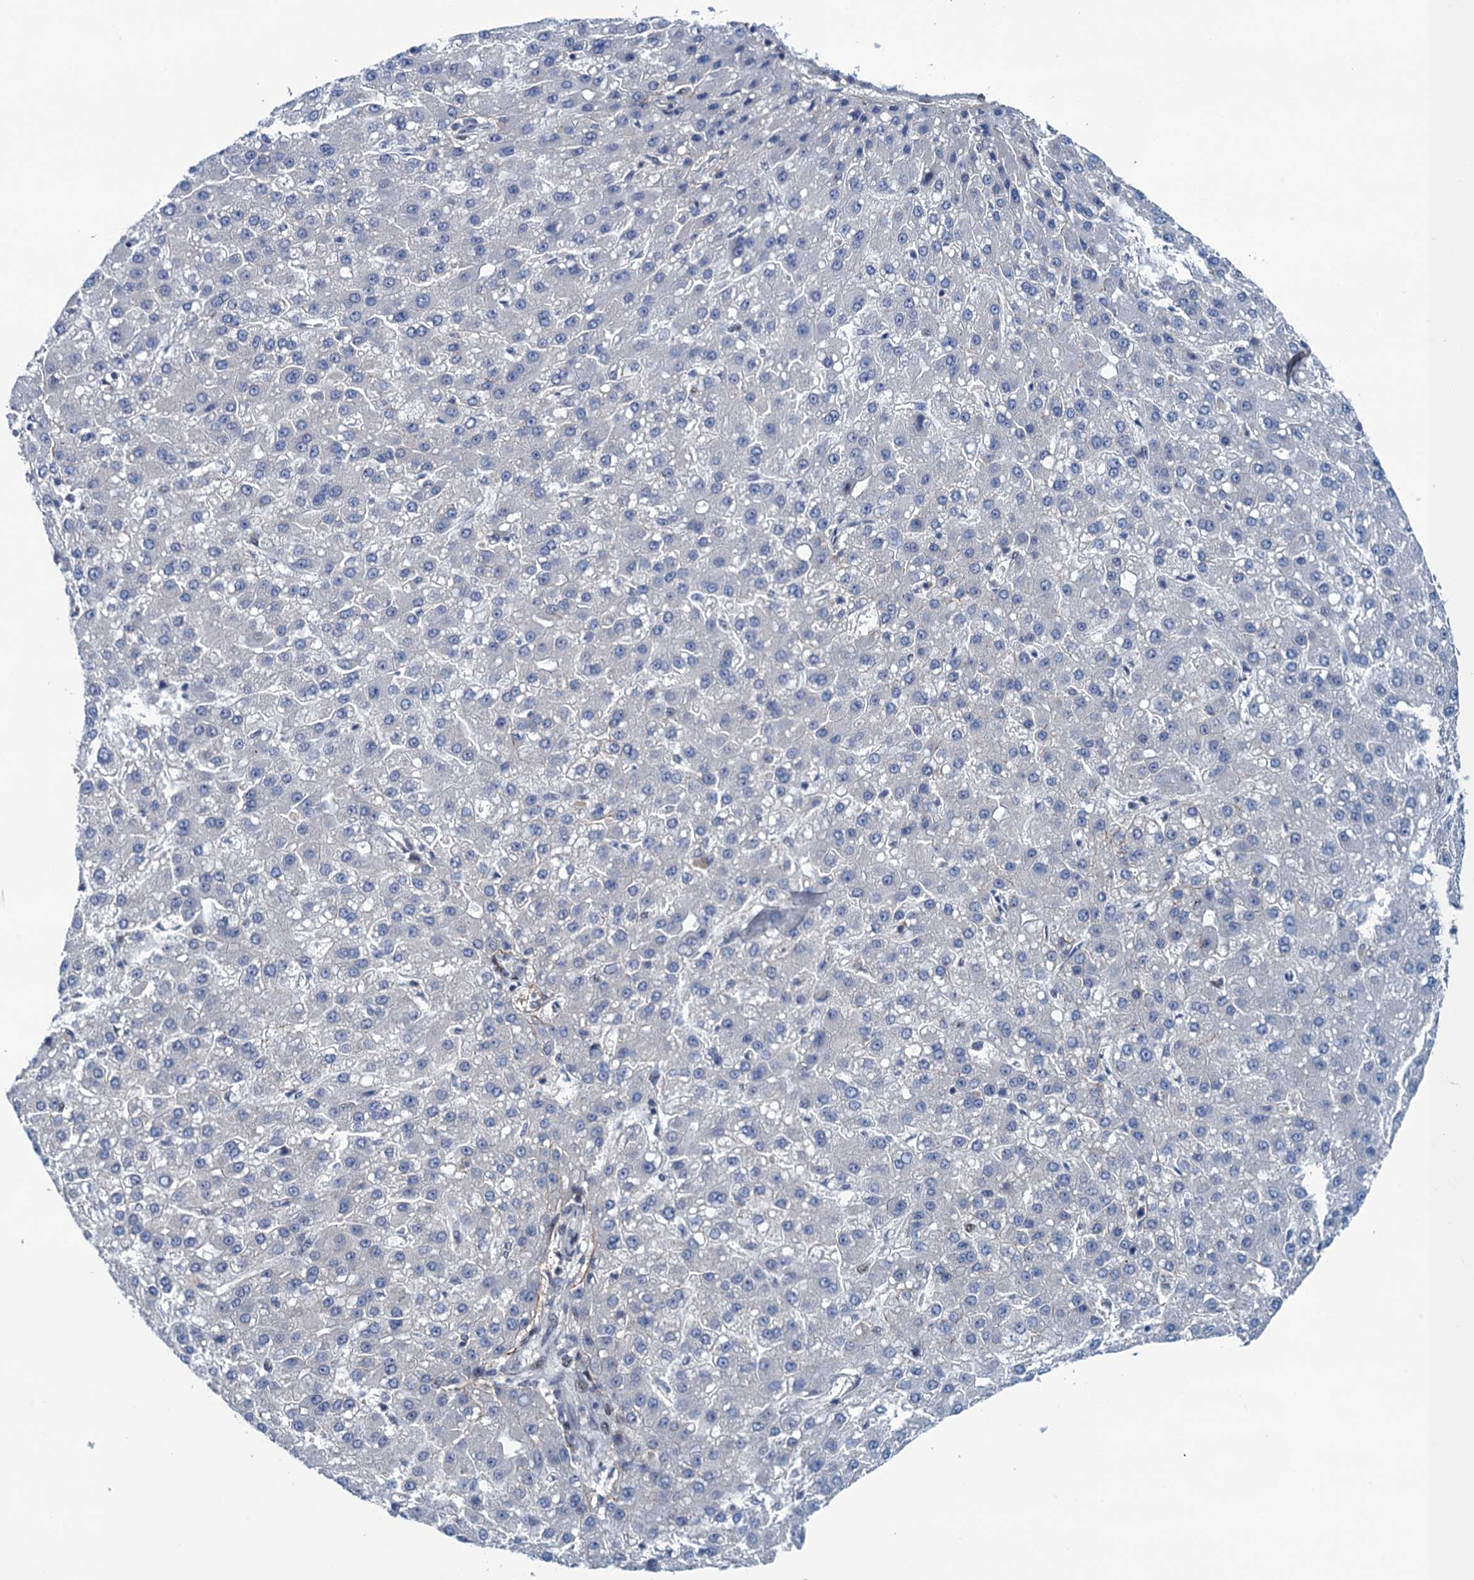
{"staining": {"intensity": "negative", "quantity": "none", "location": "none"}, "tissue": "liver cancer", "cell_type": "Tumor cells", "image_type": "cancer", "snomed": [{"axis": "morphology", "description": "Carcinoma, Hepatocellular, NOS"}, {"axis": "topography", "description": "Liver"}], "caption": "The photomicrograph exhibits no staining of tumor cells in liver cancer (hepatocellular carcinoma).", "gene": "SAE1", "patient": {"sex": "male", "age": 67}}